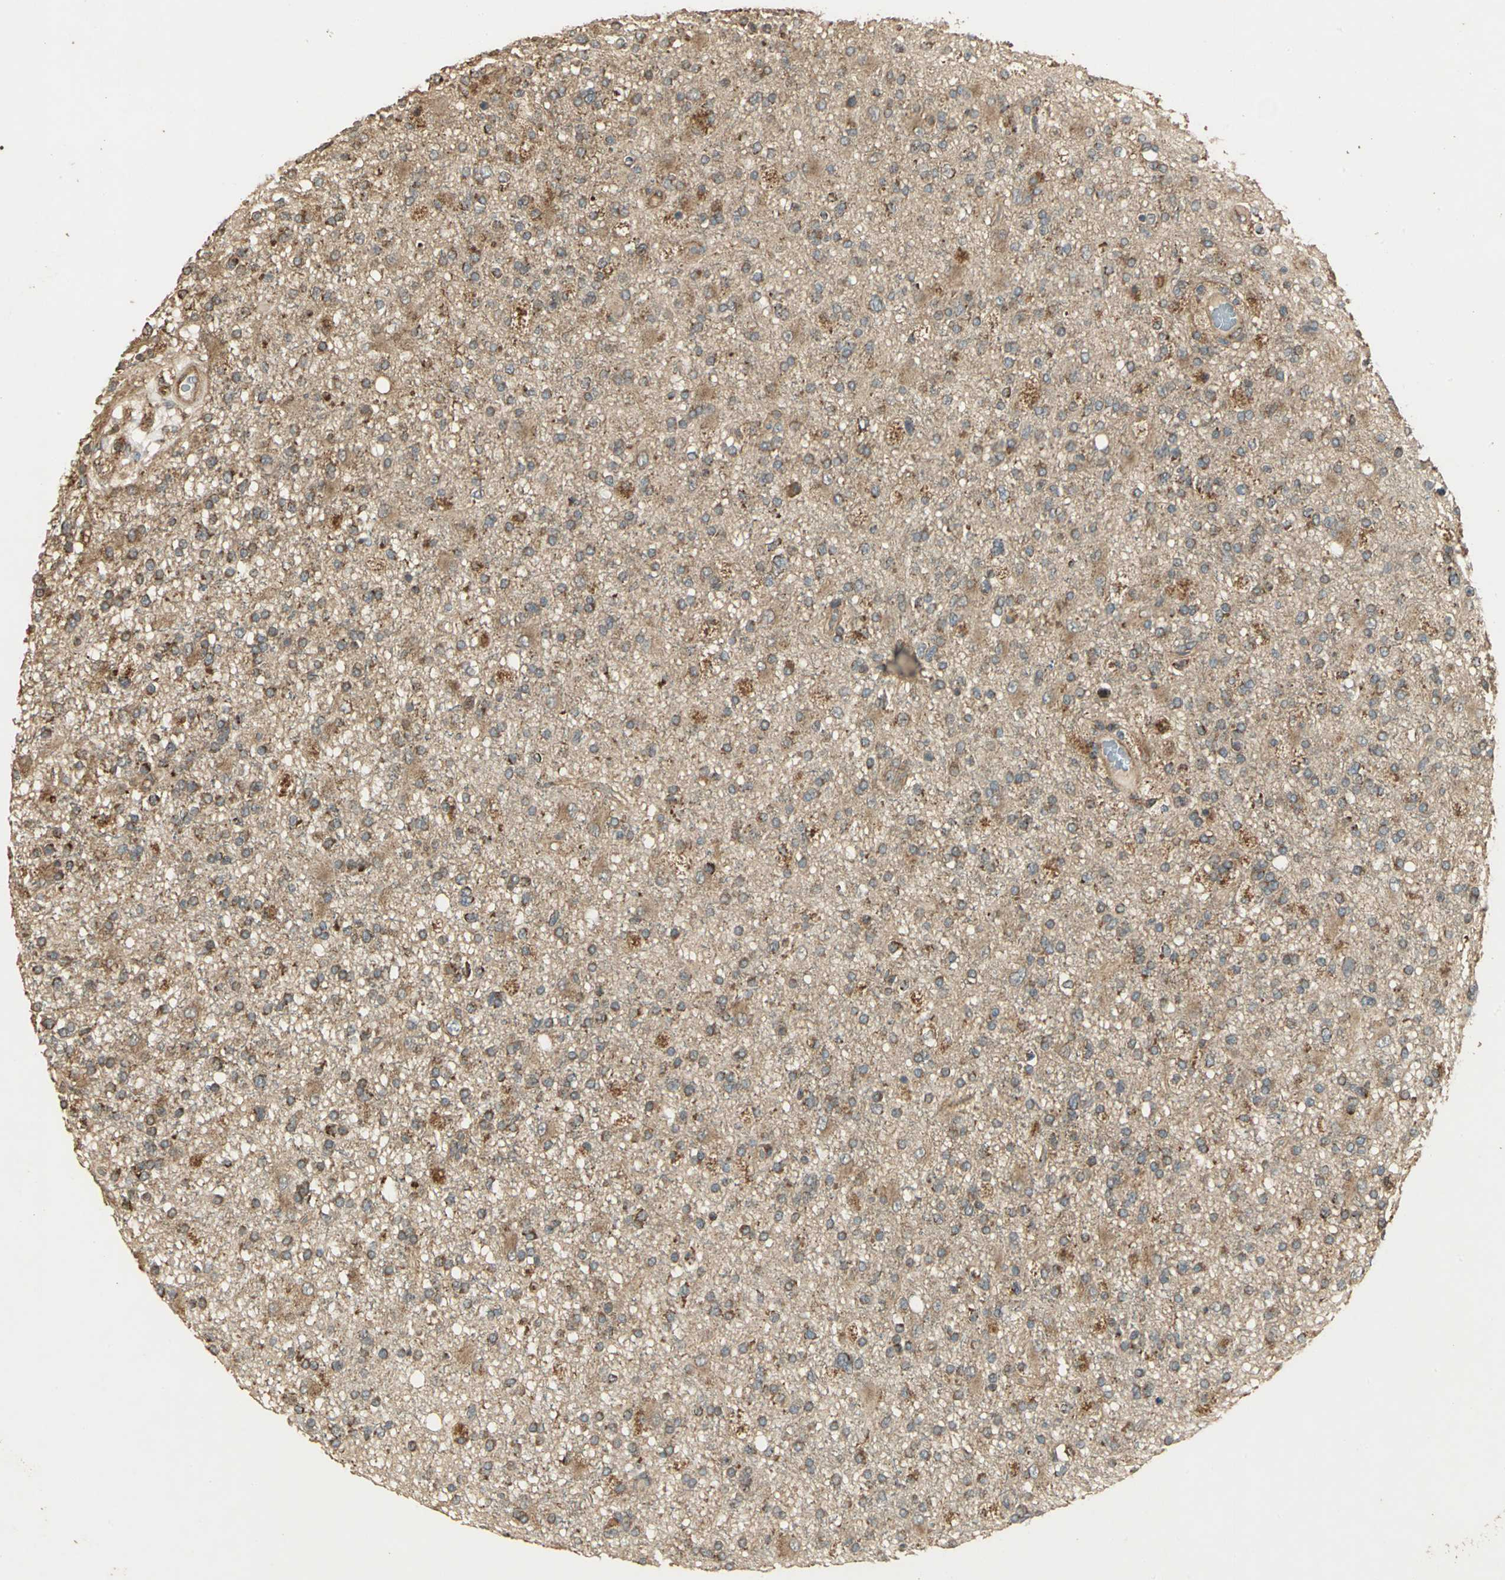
{"staining": {"intensity": "weak", "quantity": ">75%", "location": "cytoplasmic/membranous"}, "tissue": "glioma", "cell_type": "Tumor cells", "image_type": "cancer", "snomed": [{"axis": "morphology", "description": "Glioma, malignant, High grade"}, {"axis": "topography", "description": "Brain"}], "caption": "Immunohistochemical staining of human malignant glioma (high-grade) displays low levels of weak cytoplasmic/membranous protein staining in approximately >75% of tumor cells. (Brightfield microscopy of DAB IHC at high magnification).", "gene": "KANK1", "patient": {"sex": "male", "age": 33}}